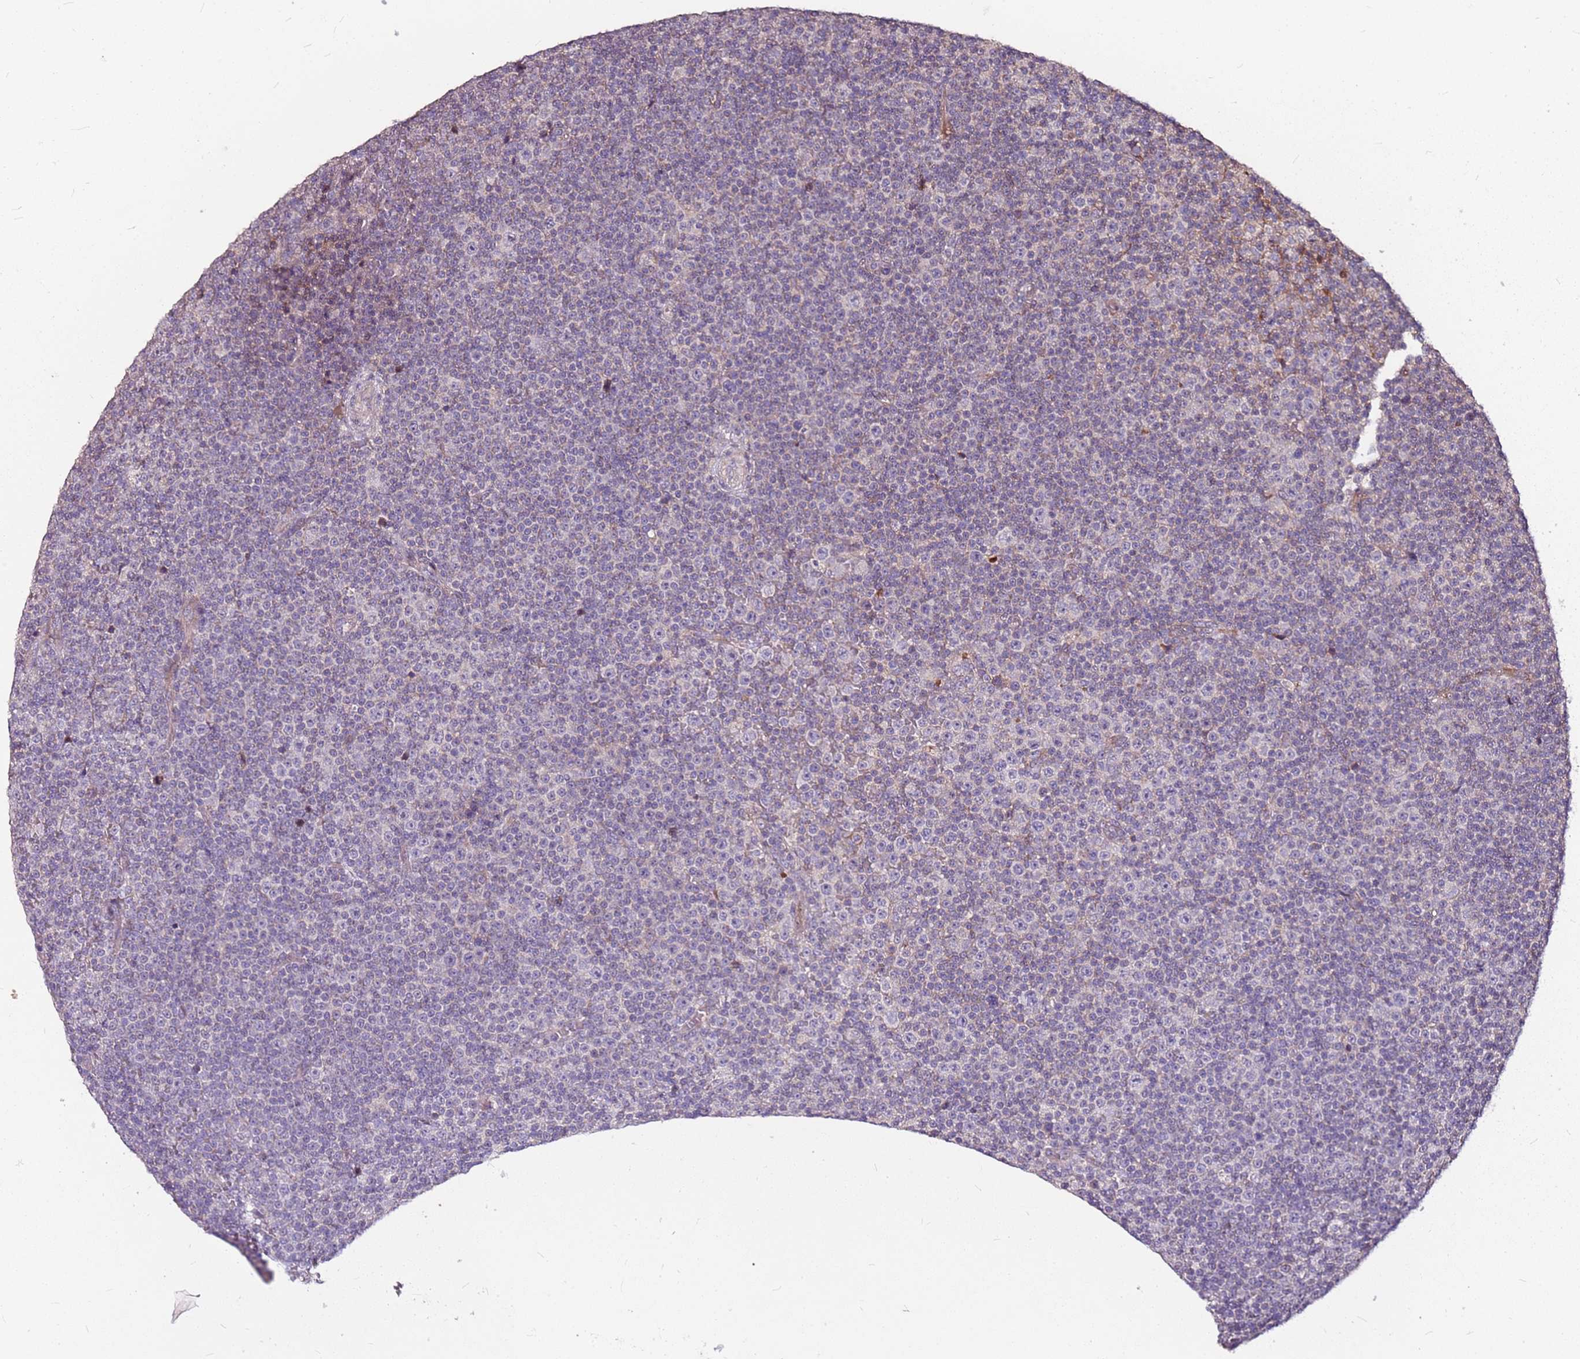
{"staining": {"intensity": "weak", "quantity": "<25%", "location": "cytoplasmic/membranous"}, "tissue": "lymphoma", "cell_type": "Tumor cells", "image_type": "cancer", "snomed": [{"axis": "morphology", "description": "Malignant lymphoma, non-Hodgkin's type, Low grade"}, {"axis": "topography", "description": "Lymph node"}], "caption": "A micrograph of human lymphoma is negative for staining in tumor cells. The staining is performed using DAB brown chromogen with nuclei counter-stained in using hematoxylin.", "gene": "DCDC2C", "patient": {"sex": "female", "age": 67}}